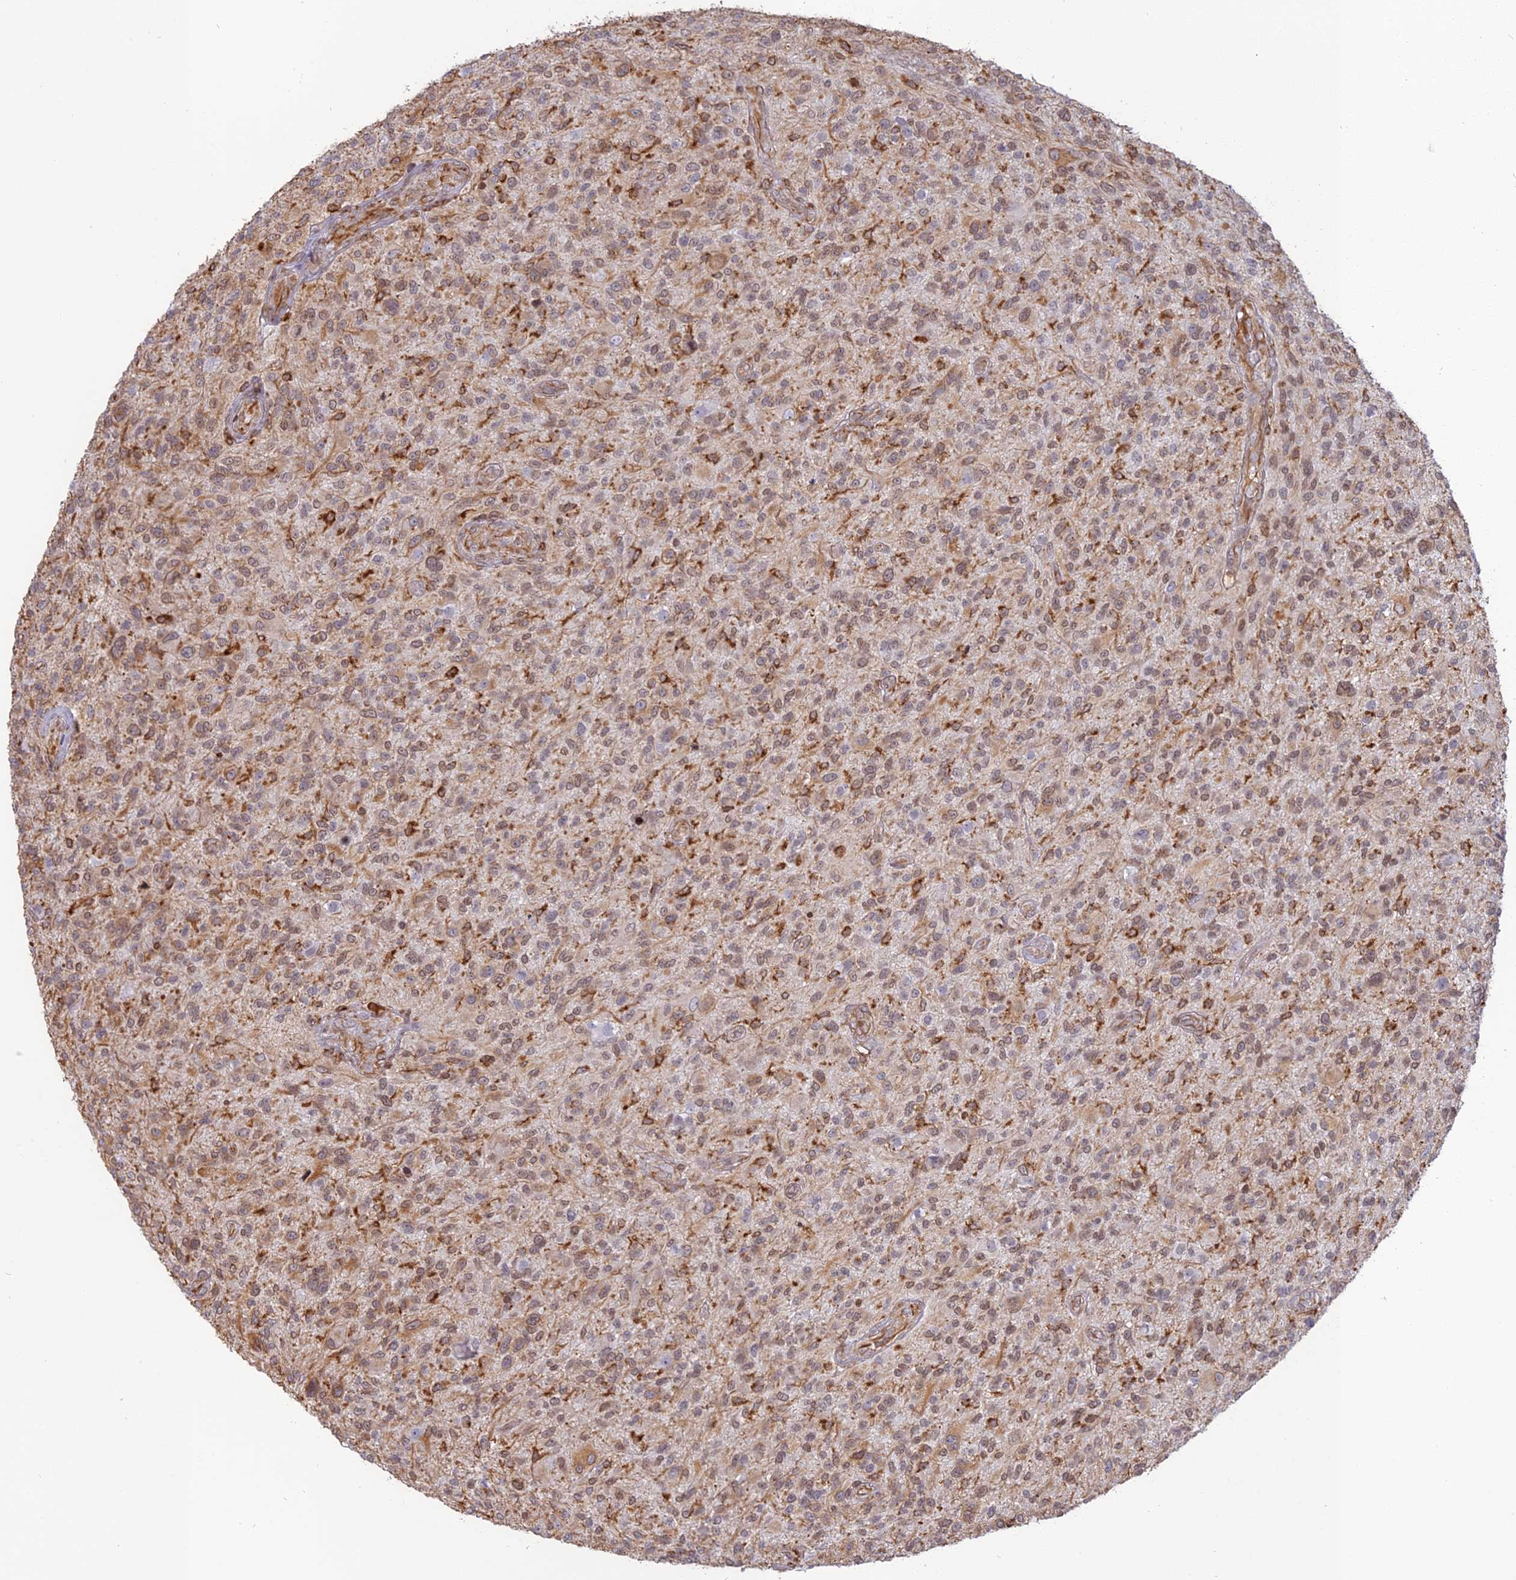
{"staining": {"intensity": "weak", "quantity": "<25%", "location": "cytoplasmic/membranous"}, "tissue": "glioma", "cell_type": "Tumor cells", "image_type": "cancer", "snomed": [{"axis": "morphology", "description": "Glioma, malignant, High grade"}, {"axis": "topography", "description": "Brain"}], "caption": "Tumor cells are negative for protein expression in human glioma.", "gene": "APOBR", "patient": {"sex": "male", "age": 47}}